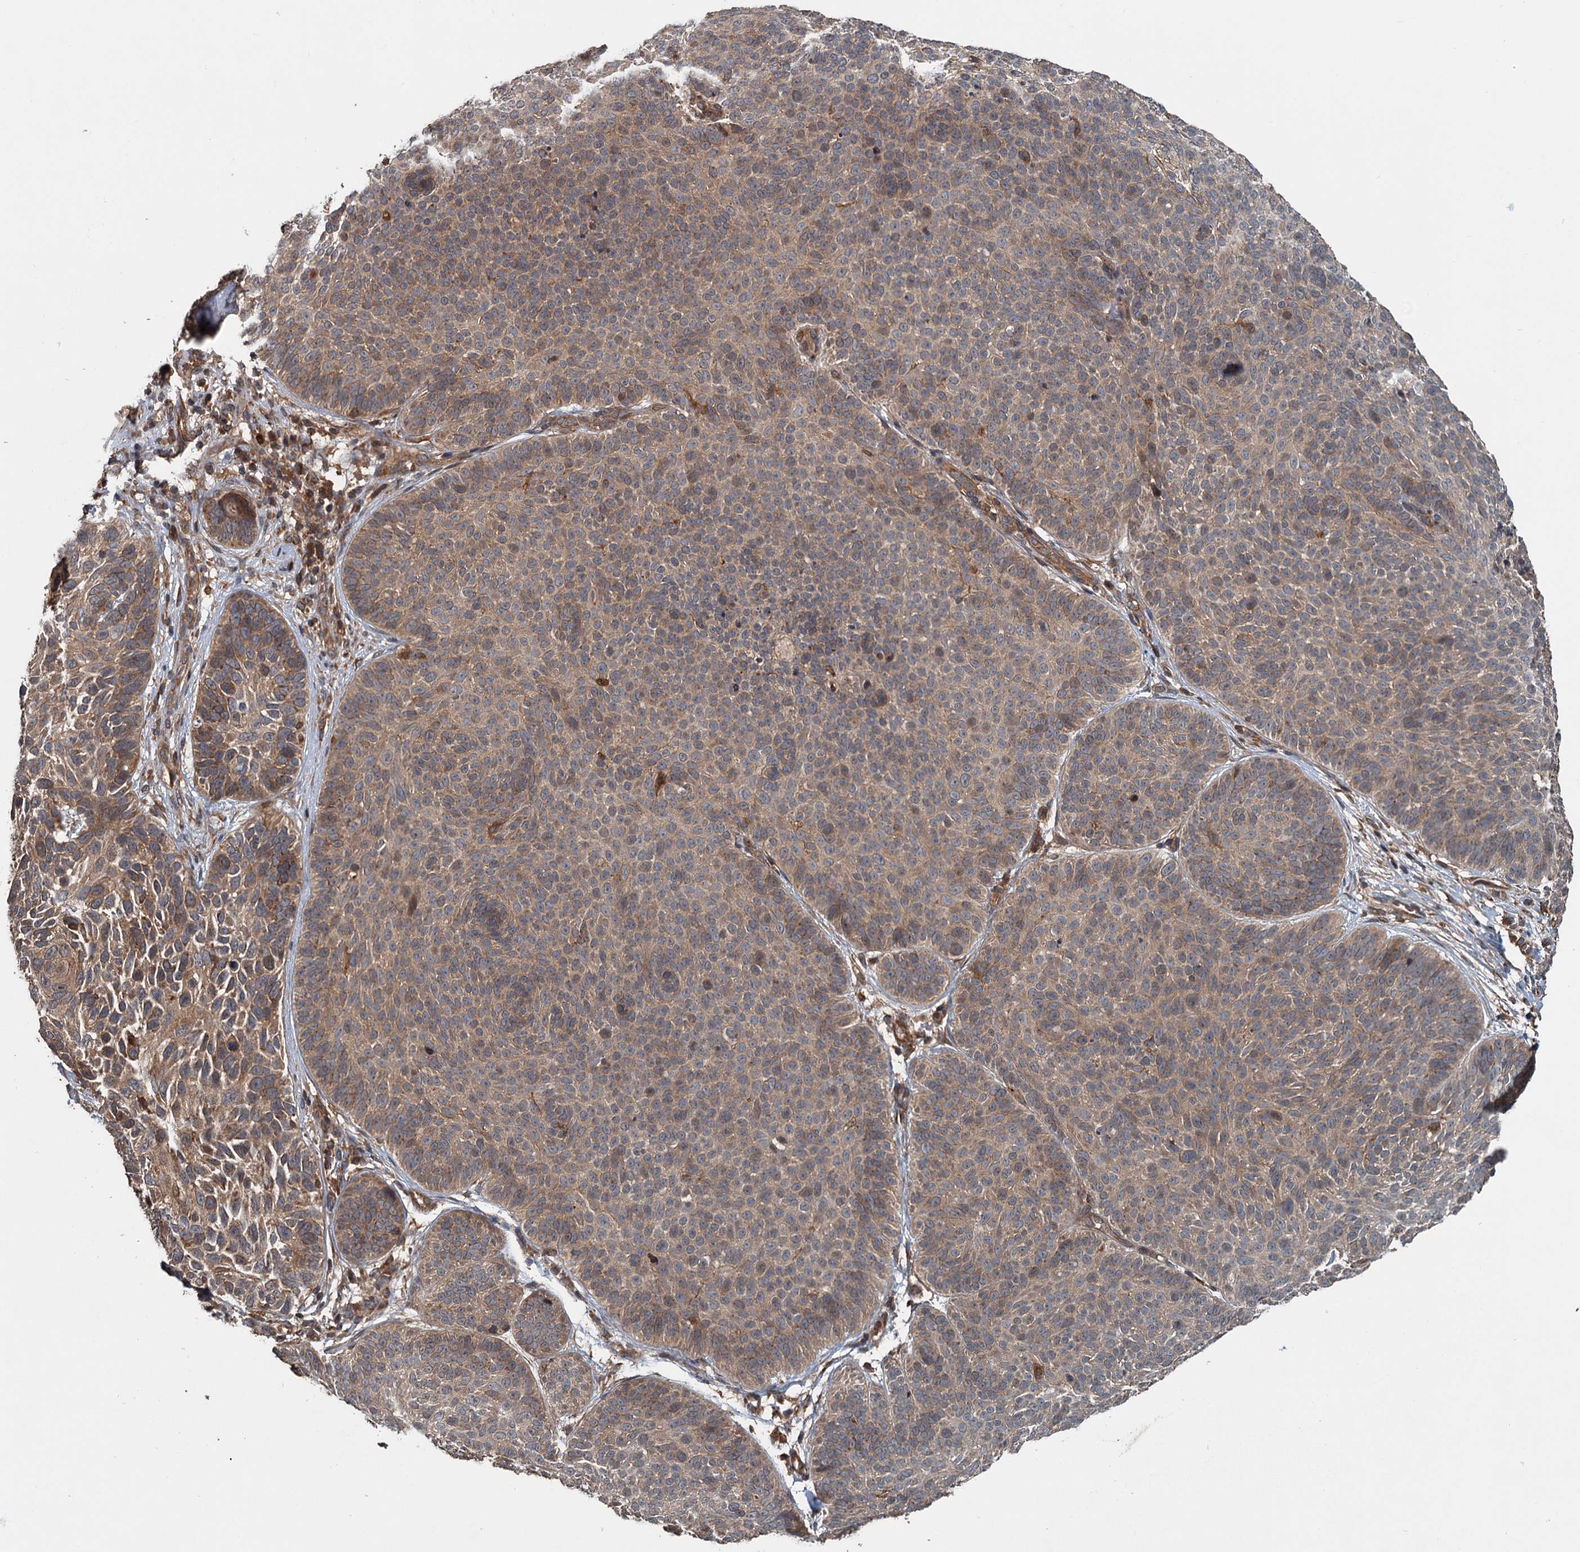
{"staining": {"intensity": "moderate", "quantity": "25%-75%", "location": "cytoplasmic/membranous"}, "tissue": "skin cancer", "cell_type": "Tumor cells", "image_type": "cancer", "snomed": [{"axis": "morphology", "description": "Basal cell carcinoma"}, {"axis": "topography", "description": "Skin"}], "caption": "IHC of human skin cancer (basal cell carcinoma) demonstrates medium levels of moderate cytoplasmic/membranous staining in approximately 25%-75% of tumor cells.", "gene": "TEDC1", "patient": {"sex": "male", "age": 85}}